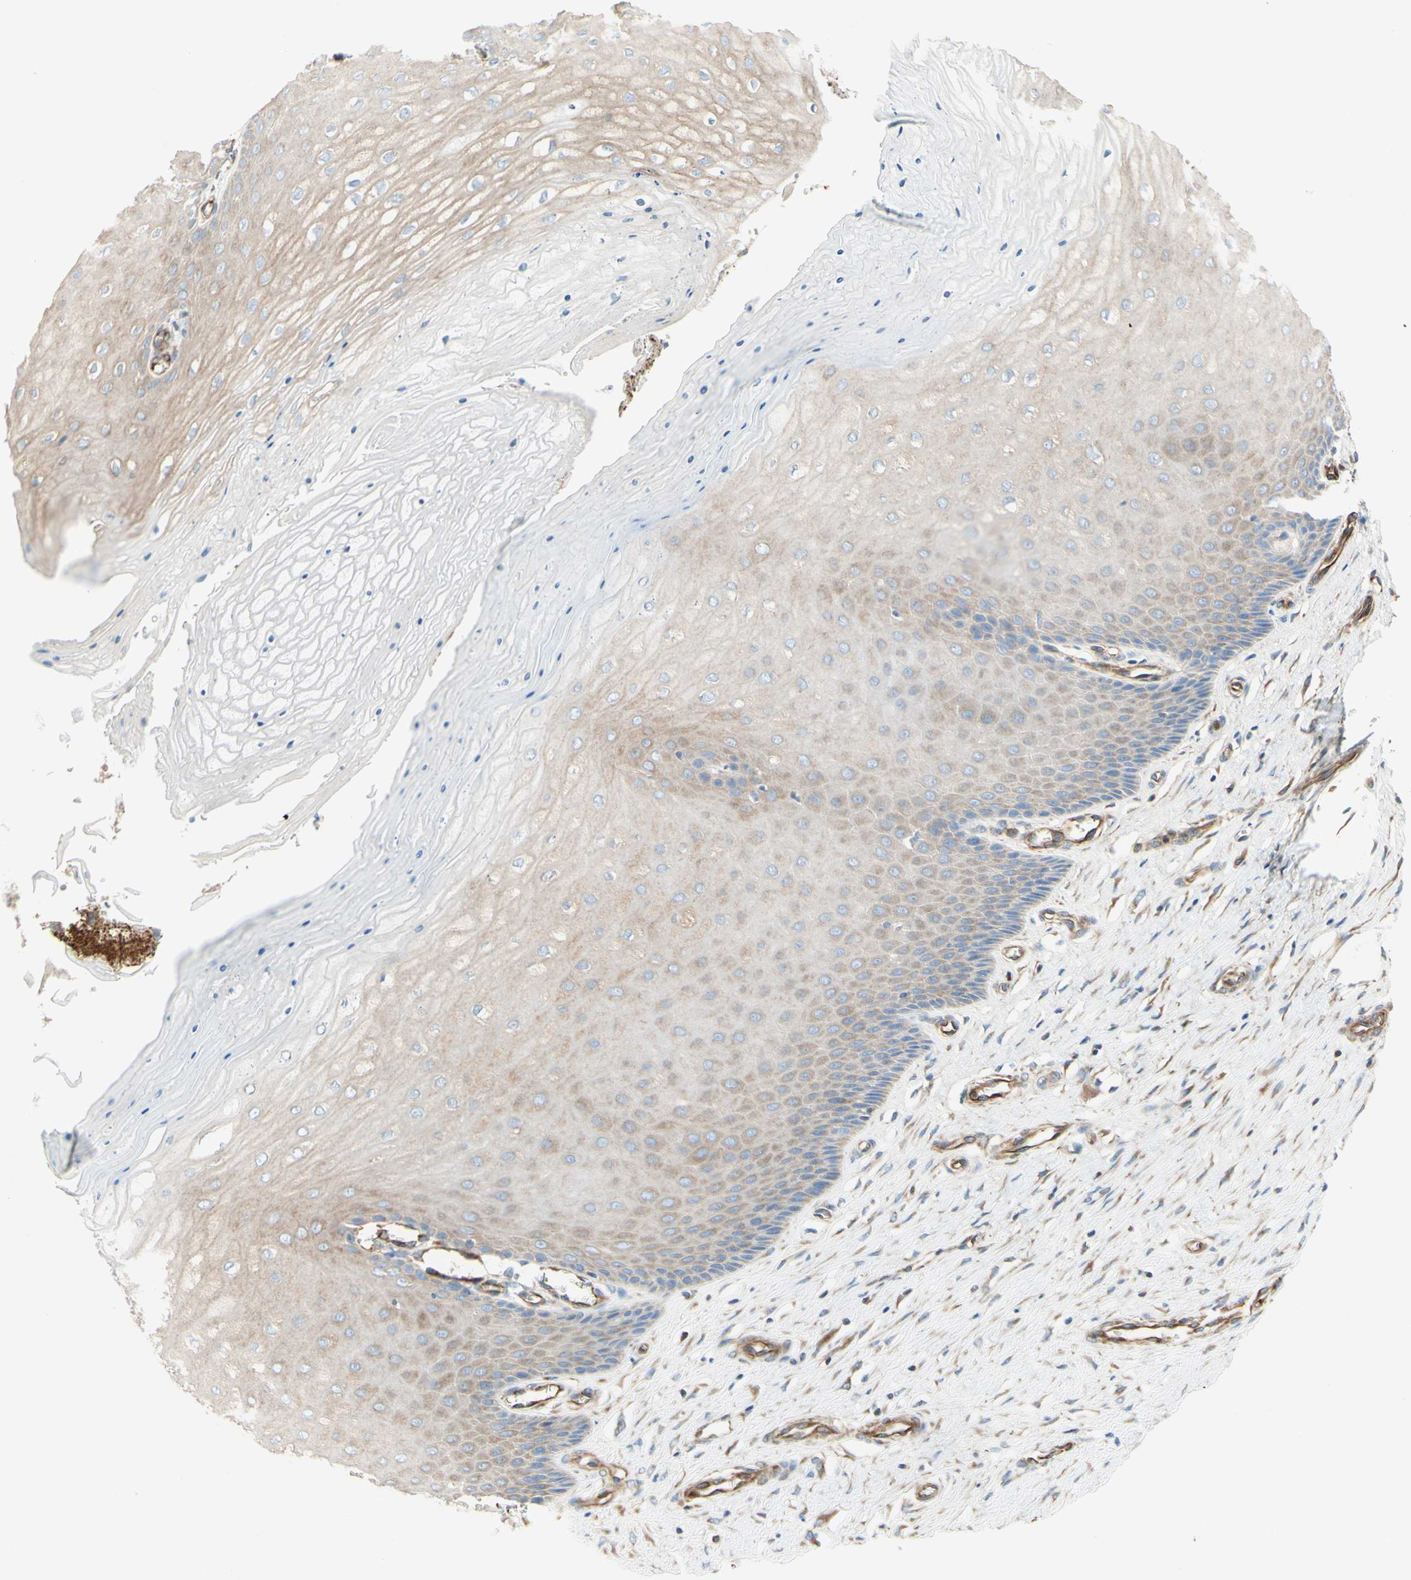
{"staining": {"intensity": "weak", "quantity": ">75%", "location": "cytoplasmic/membranous"}, "tissue": "cervix", "cell_type": "Glandular cells", "image_type": "normal", "snomed": [{"axis": "morphology", "description": "Normal tissue, NOS"}, {"axis": "topography", "description": "Cervix"}], "caption": "The micrograph shows a brown stain indicating the presence of a protein in the cytoplasmic/membranous of glandular cells in cervix.", "gene": "ENDOD1", "patient": {"sex": "female", "age": 55}}